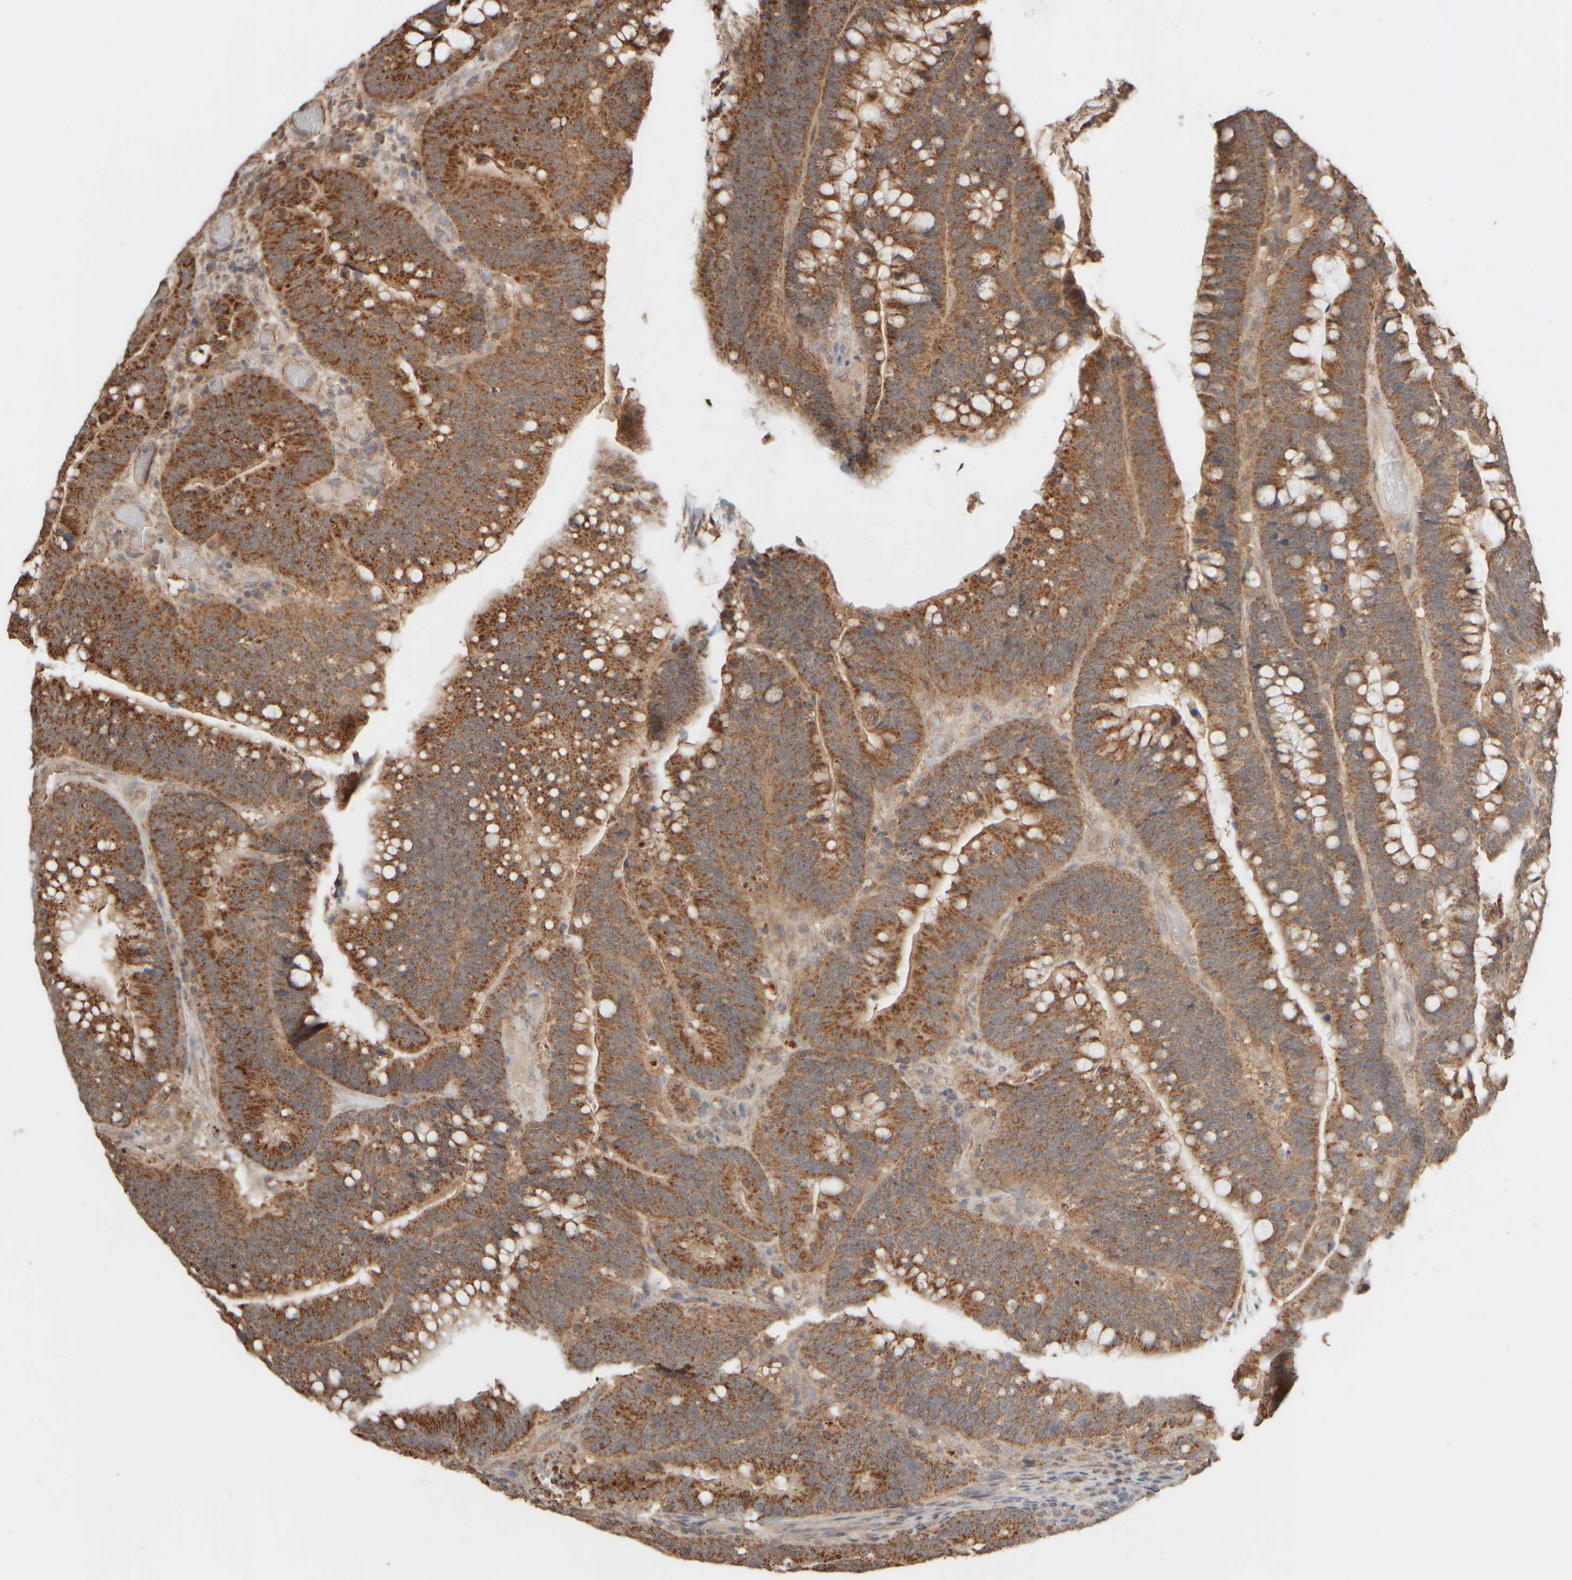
{"staining": {"intensity": "strong", "quantity": ">75%", "location": "cytoplasmic/membranous"}, "tissue": "colorectal cancer", "cell_type": "Tumor cells", "image_type": "cancer", "snomed": [{"axis": "morphology", "description": "Normal tissue, NOS"}, {"axis": "morphology", "description": "Adenocarcinoma, NOS"}, {"axis": "topography", "description": "Colon"}], "caption": "Protein positivity by IHC demonstrates strong cytoplasmic/membranous positivity in approximately >75% of tumor cells in colorectal cancer (adenocarcinoma).", "gene": "EIF2B3", "patient": {"sex": "female", "age": 66}}